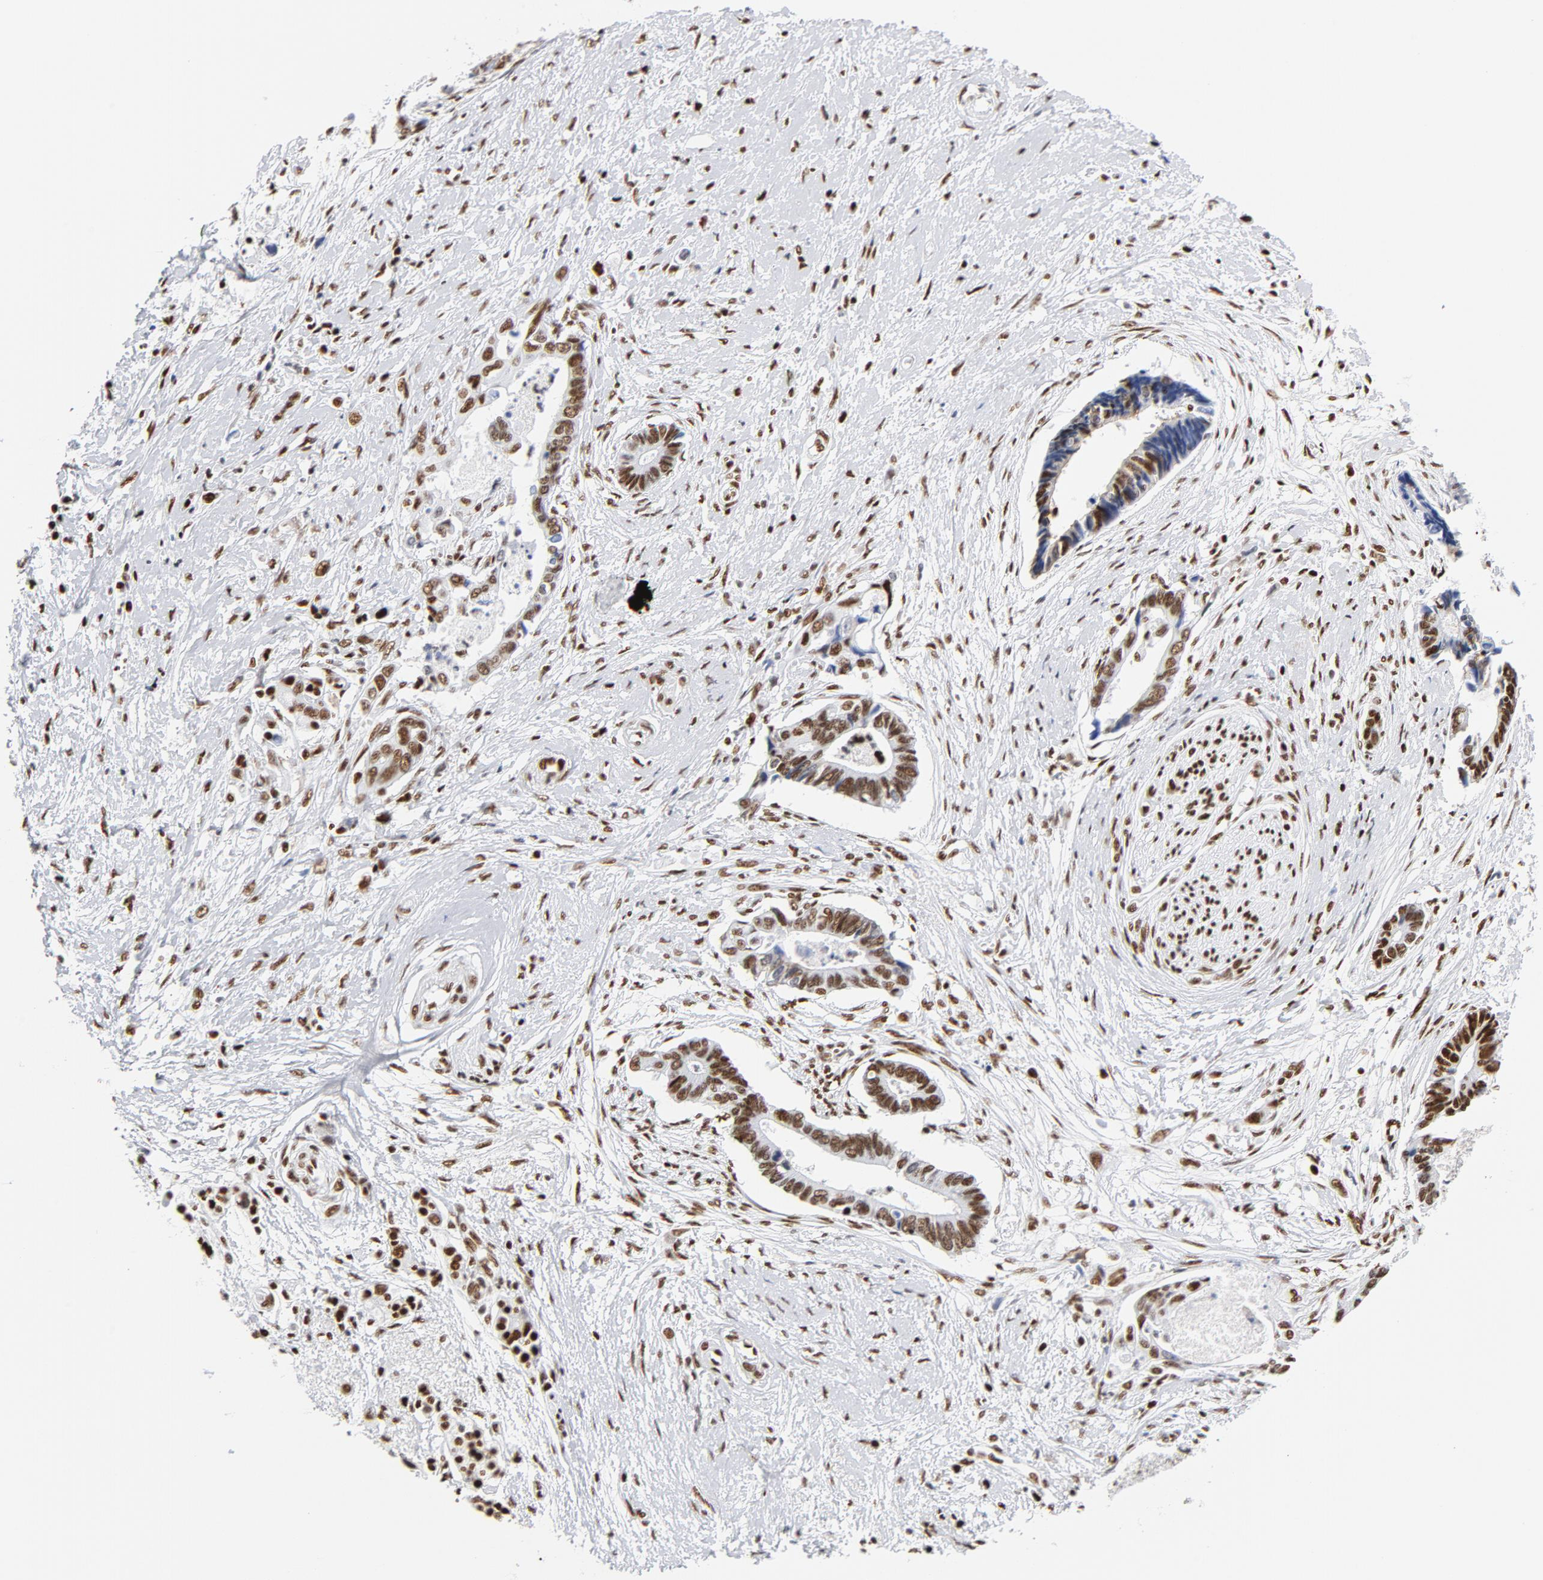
{"staining": {"intensity": "strong", "quantity": ">75%", "location": "nuclear"}, "tissue": "pancreatic cancer", "cell_type": "Tumor cells", "image_type": "cancer", "snomed": [{"axis": "morphology", "description": "Adenocarcinoma, NOS"}, {"axis": "topography", "description": "Pancreas"}], "caption": "There is high levels of strong nuclear expression in tumor cells of pancreatic adenocarcinoma, as demonstrated by immunohistochemical staining (brown color).", "gene": "XRCC5", "patient": {"sex": "female", "age": 70}}